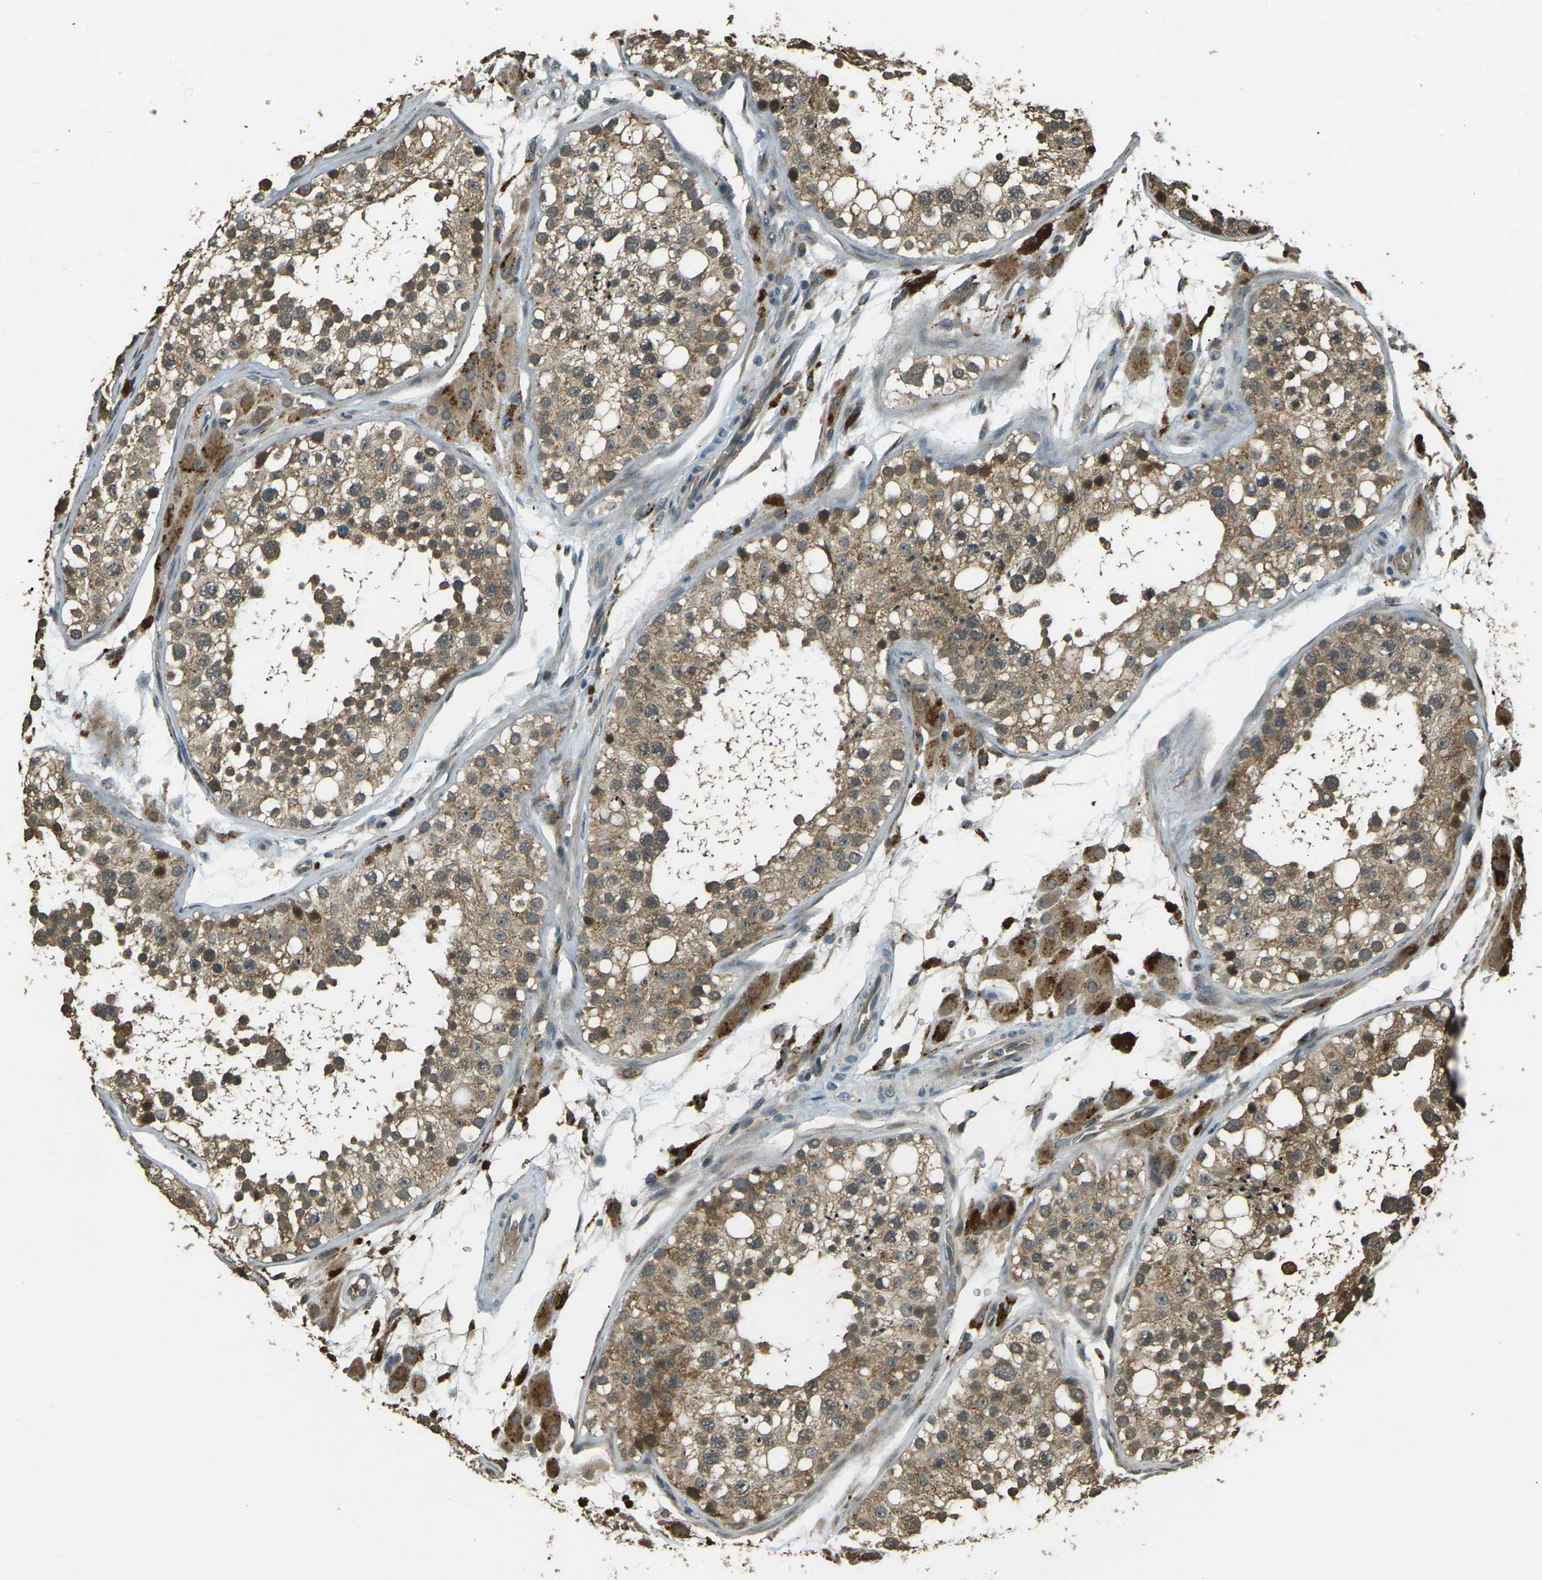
{"staining": {"intensity": "moderate", "quantity": ">75%", "location": "cytoplasmic/membranous"}, "tissue": "testis", "cell_type": "Cells in seminiferous ducts", "image_type": "normal", "snomed": [{"axis": "morphology", "description": "Normal tissue, NOS"}, {"axis": "topography", "description": "Testis"}], "caption": "Immunohistochemistry (IHC) histopathology image of unremarkable testis: human testis stained using immunohistochemistry (IHC) shows medium levels of moderate protein expression localized specifically in the cytoplasmic/membranous of cells in seminiferous ducts, appearing as a cytoplasmic/membranous brown color.", "gene": "TOR1A", "patient": {"sex": "male", "age": 26}}